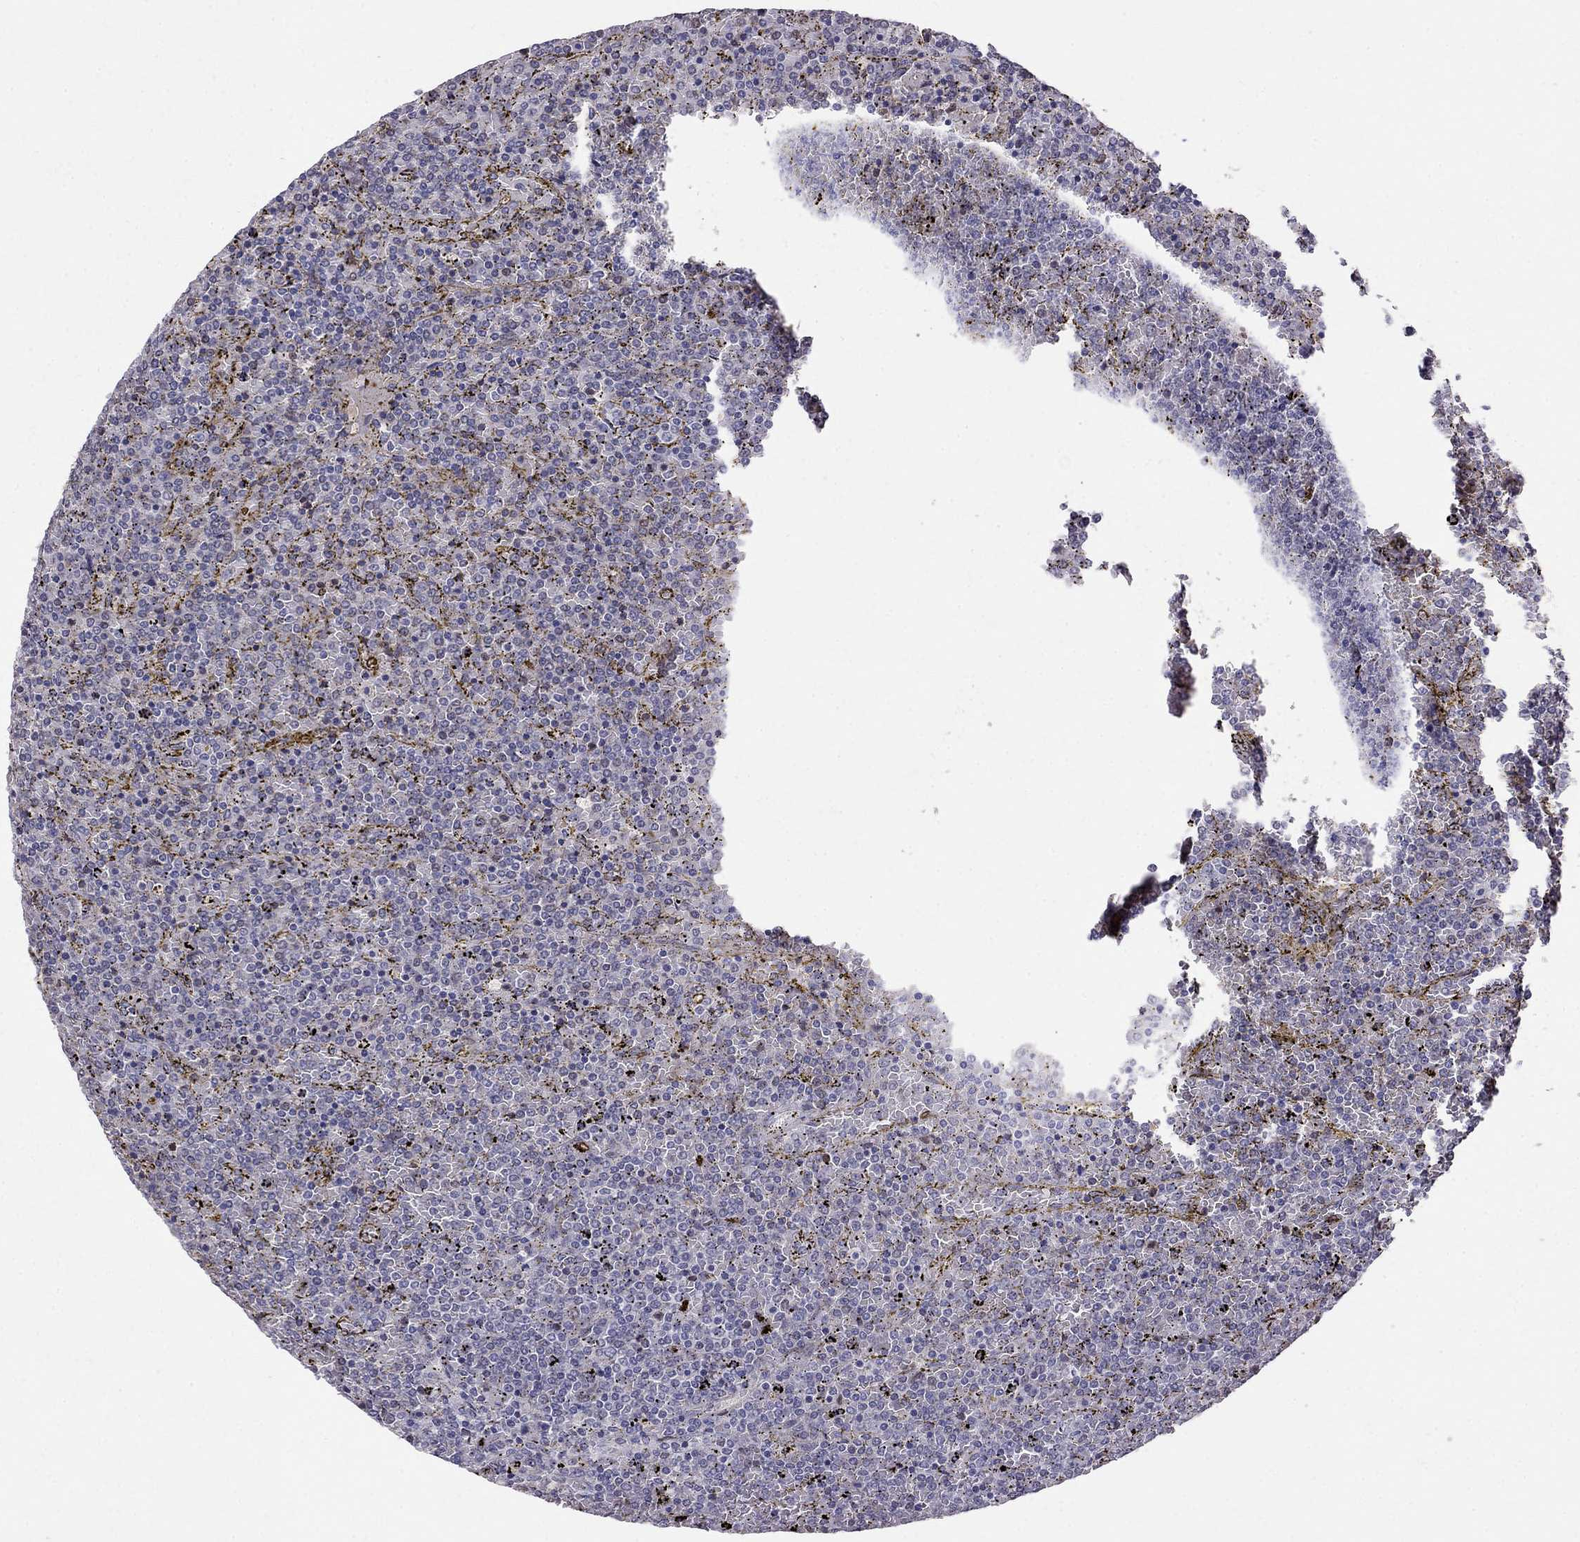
{"staining": {"intensity": "negative", "quantity": "none", "location": "none"}, "tissue": "lymphoma", "cell_type": "Tumor cells", "image_type": "cancer", "snomed": [{"axis": "morphology", "description": "Malignant lymphoma, non-Hodgkin's type, Low grade"}, {"axis": "topography", "description": "Spleen"}], "caption": "Tumor cells show no significant protein expression in lymphoma. (DAB (3,3'-diaminobenzidine) IHC, high magnification).", "gene": "LRRC39", "patient": {"sex": "female", "age": 77}}